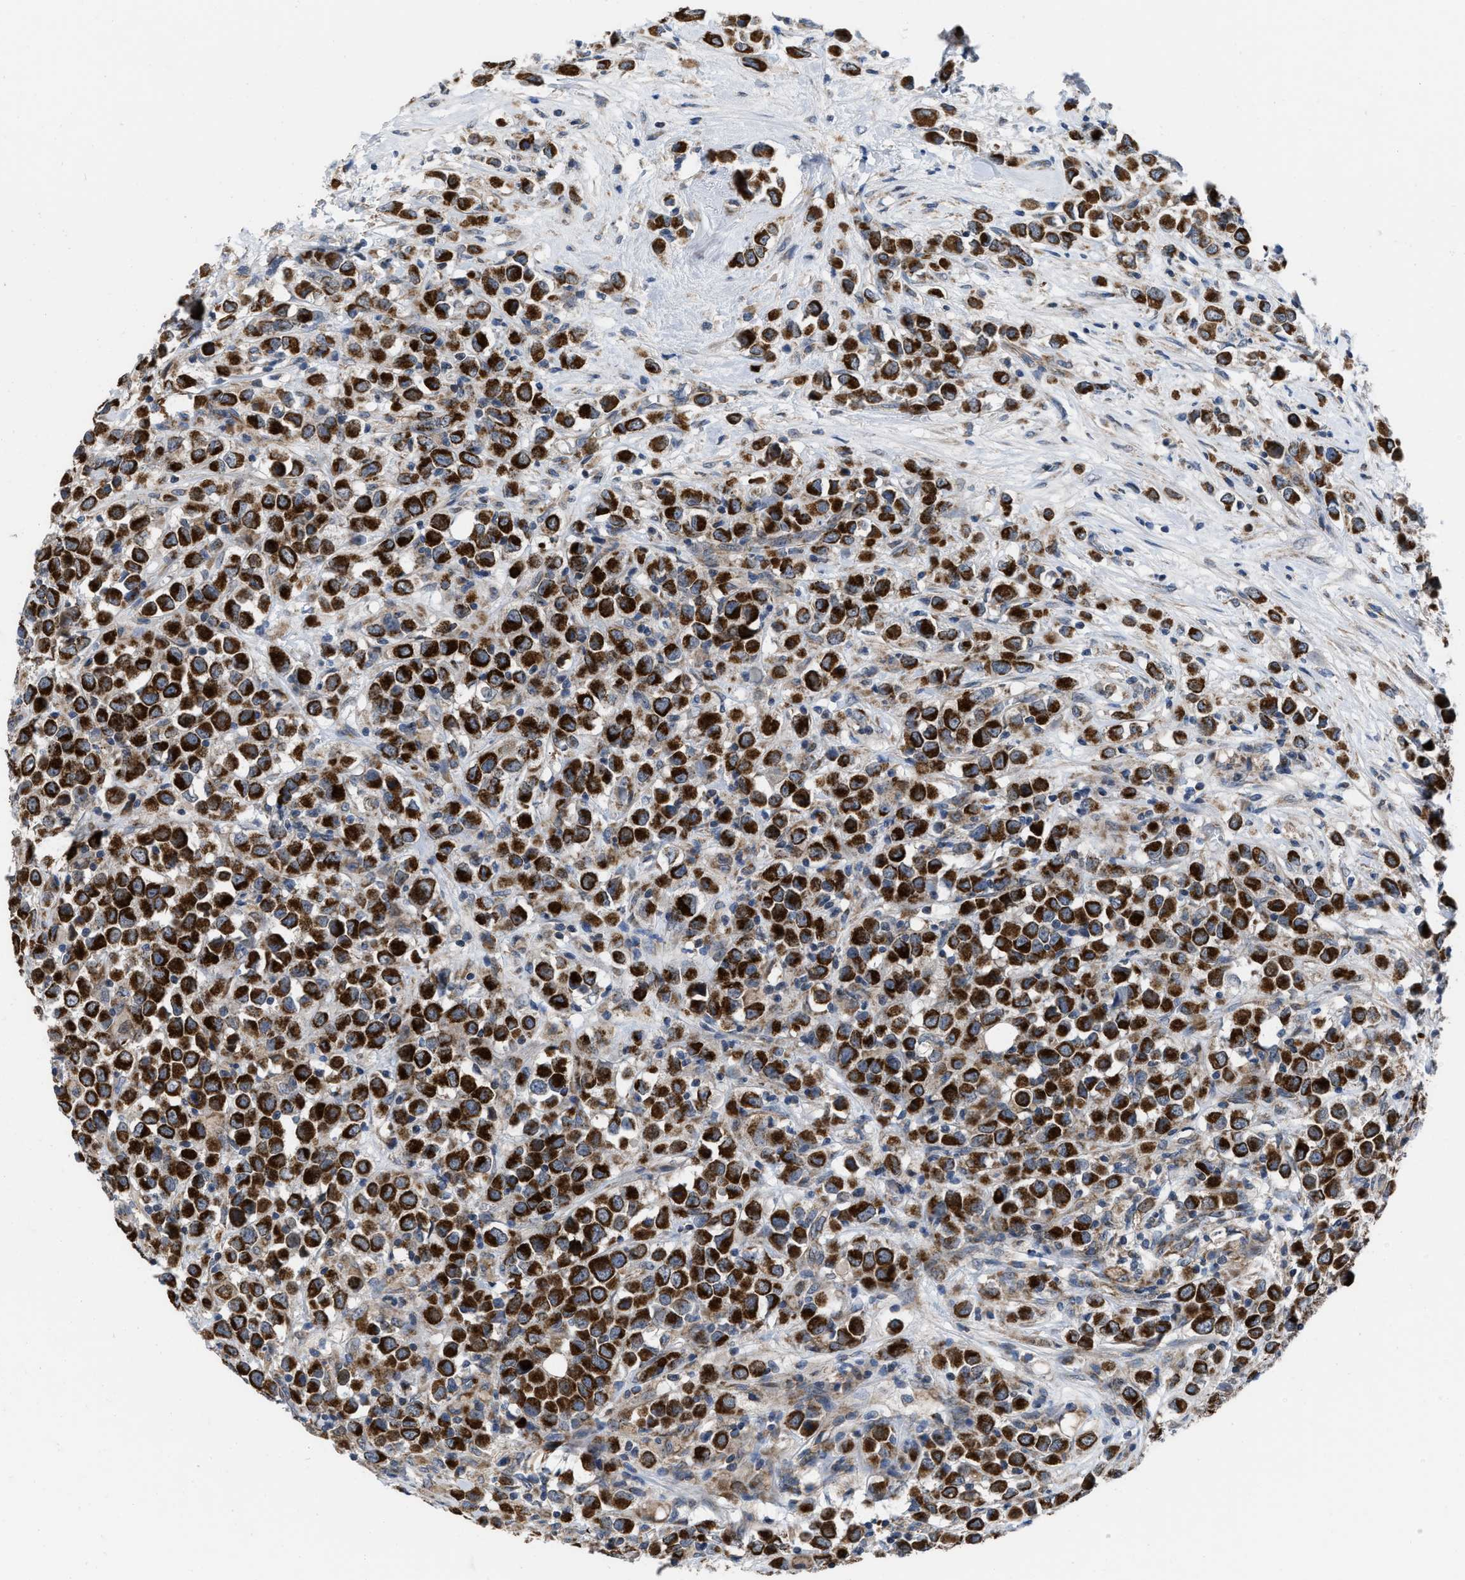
{"staining": {"intensity": "strong", "quantity": ">75%", "location": "cytoplasmic/membranous"}, "tissue": "breast cancer", "cell_type": "Tumor cells", "image_type": "cancer", "snomed": [{"axis": "morphology", "description": "Duct carcinoma"}, {"axis": "topography", "description": "Breast"}], "caption": "Breast cancer (infiltrating ductal carcinoma) stained for a protein (brown) shows strong cytoplasmic/membranous positive staining in about >75% of tumor cells.", "gene": "AKAP1", "patient": {"sex": "female", "age": 61}}